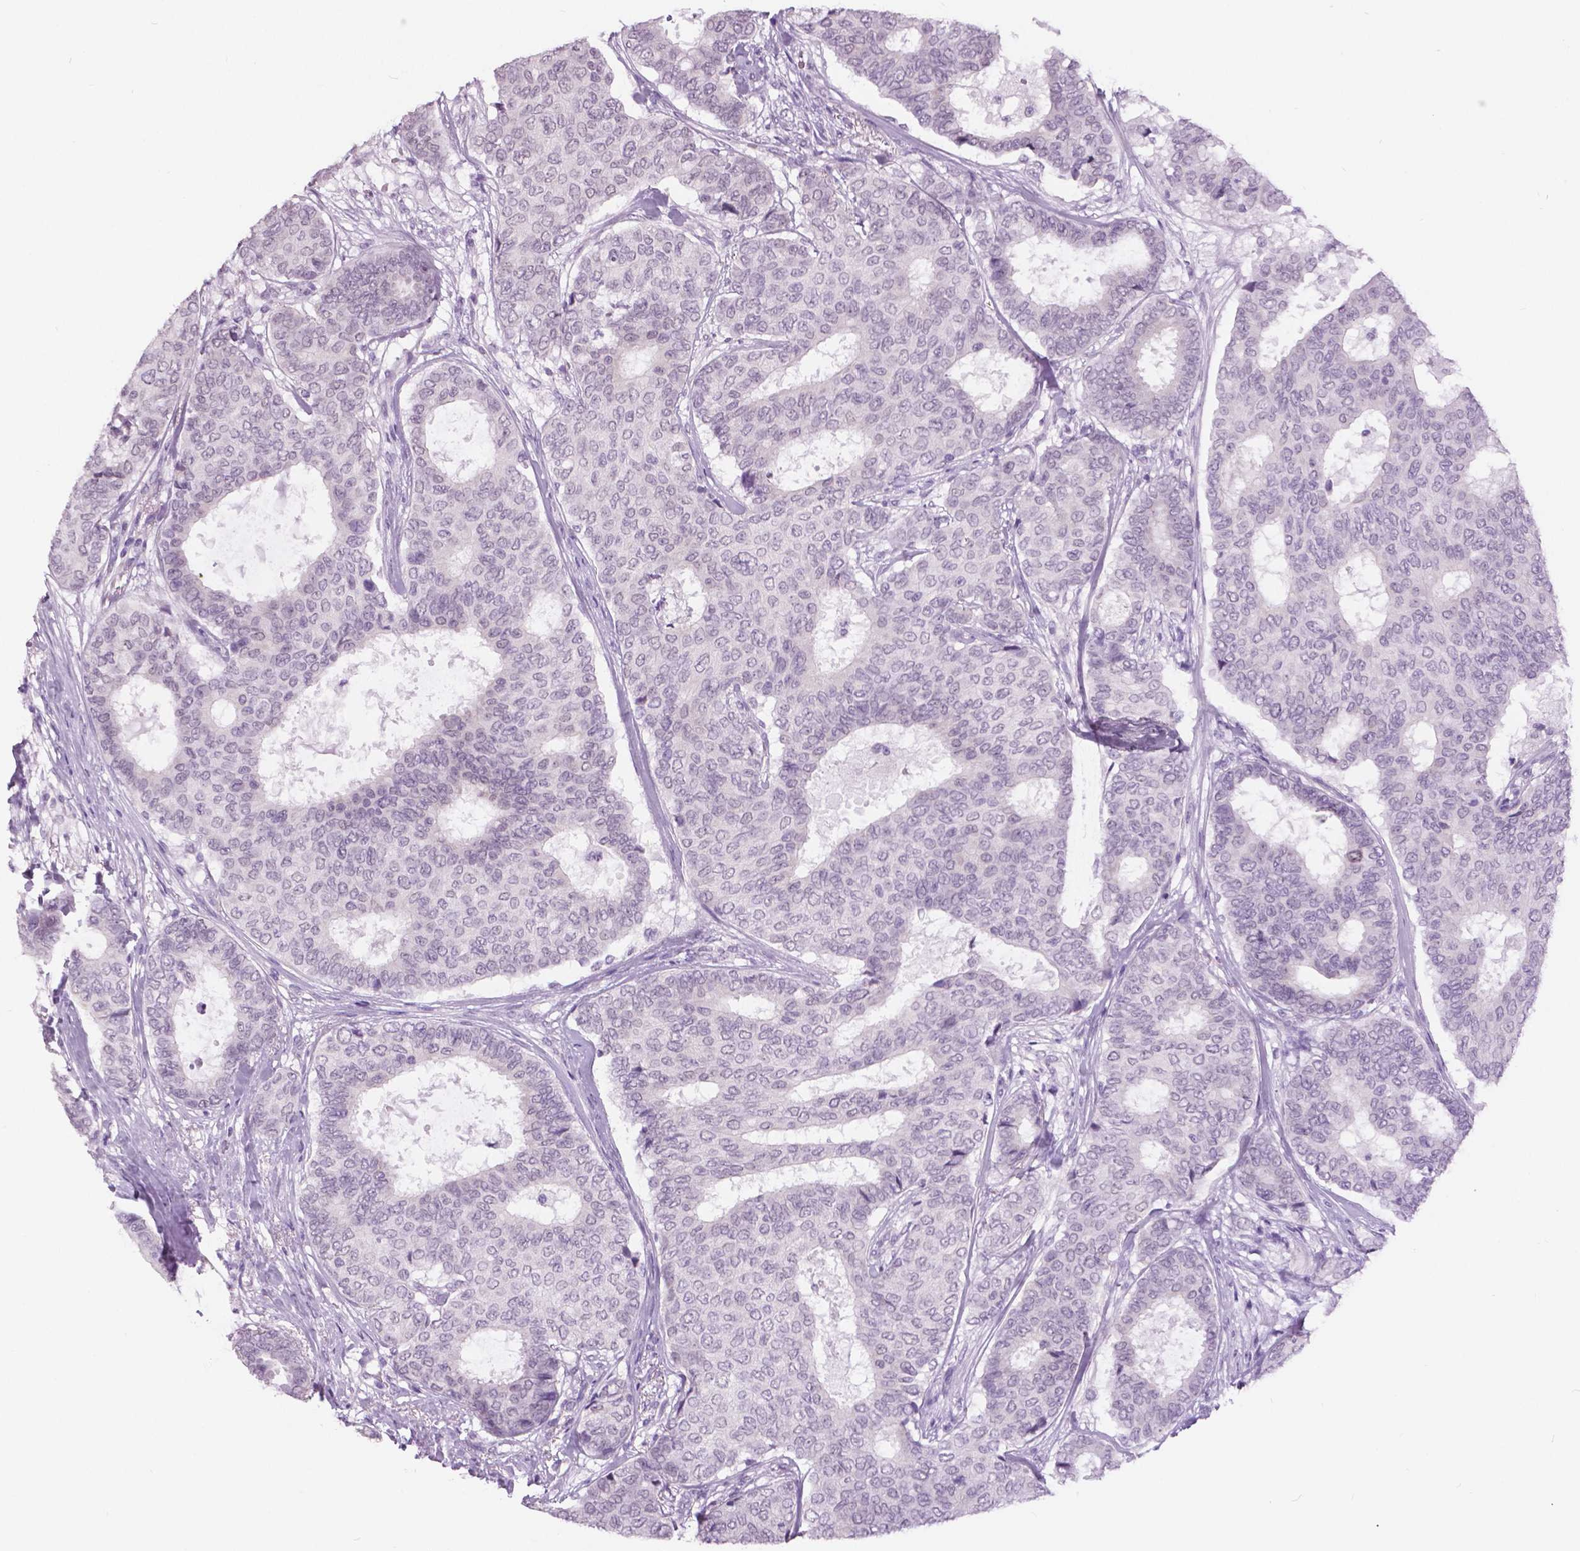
{"staining": {"intensity": "negative", "quantity": "none", "location": "none"}, "tissue": "breast cancer", "cell_type": "Tumor cells", "image_type": "cancer", "snomed": [{"axis": "morphology", "description": "Duct carcinoma"}, {"axis": "topography", "description": "Breast"}], "caption": "A histopathology image of breast intraductal carcinoma stained for a protein shows no brown staining in tumor cells. (DAB immunohistochemistry (IHC), high magnification).", "gene": "MYOM1", "patient": {"sex": "female", "age": 75}}